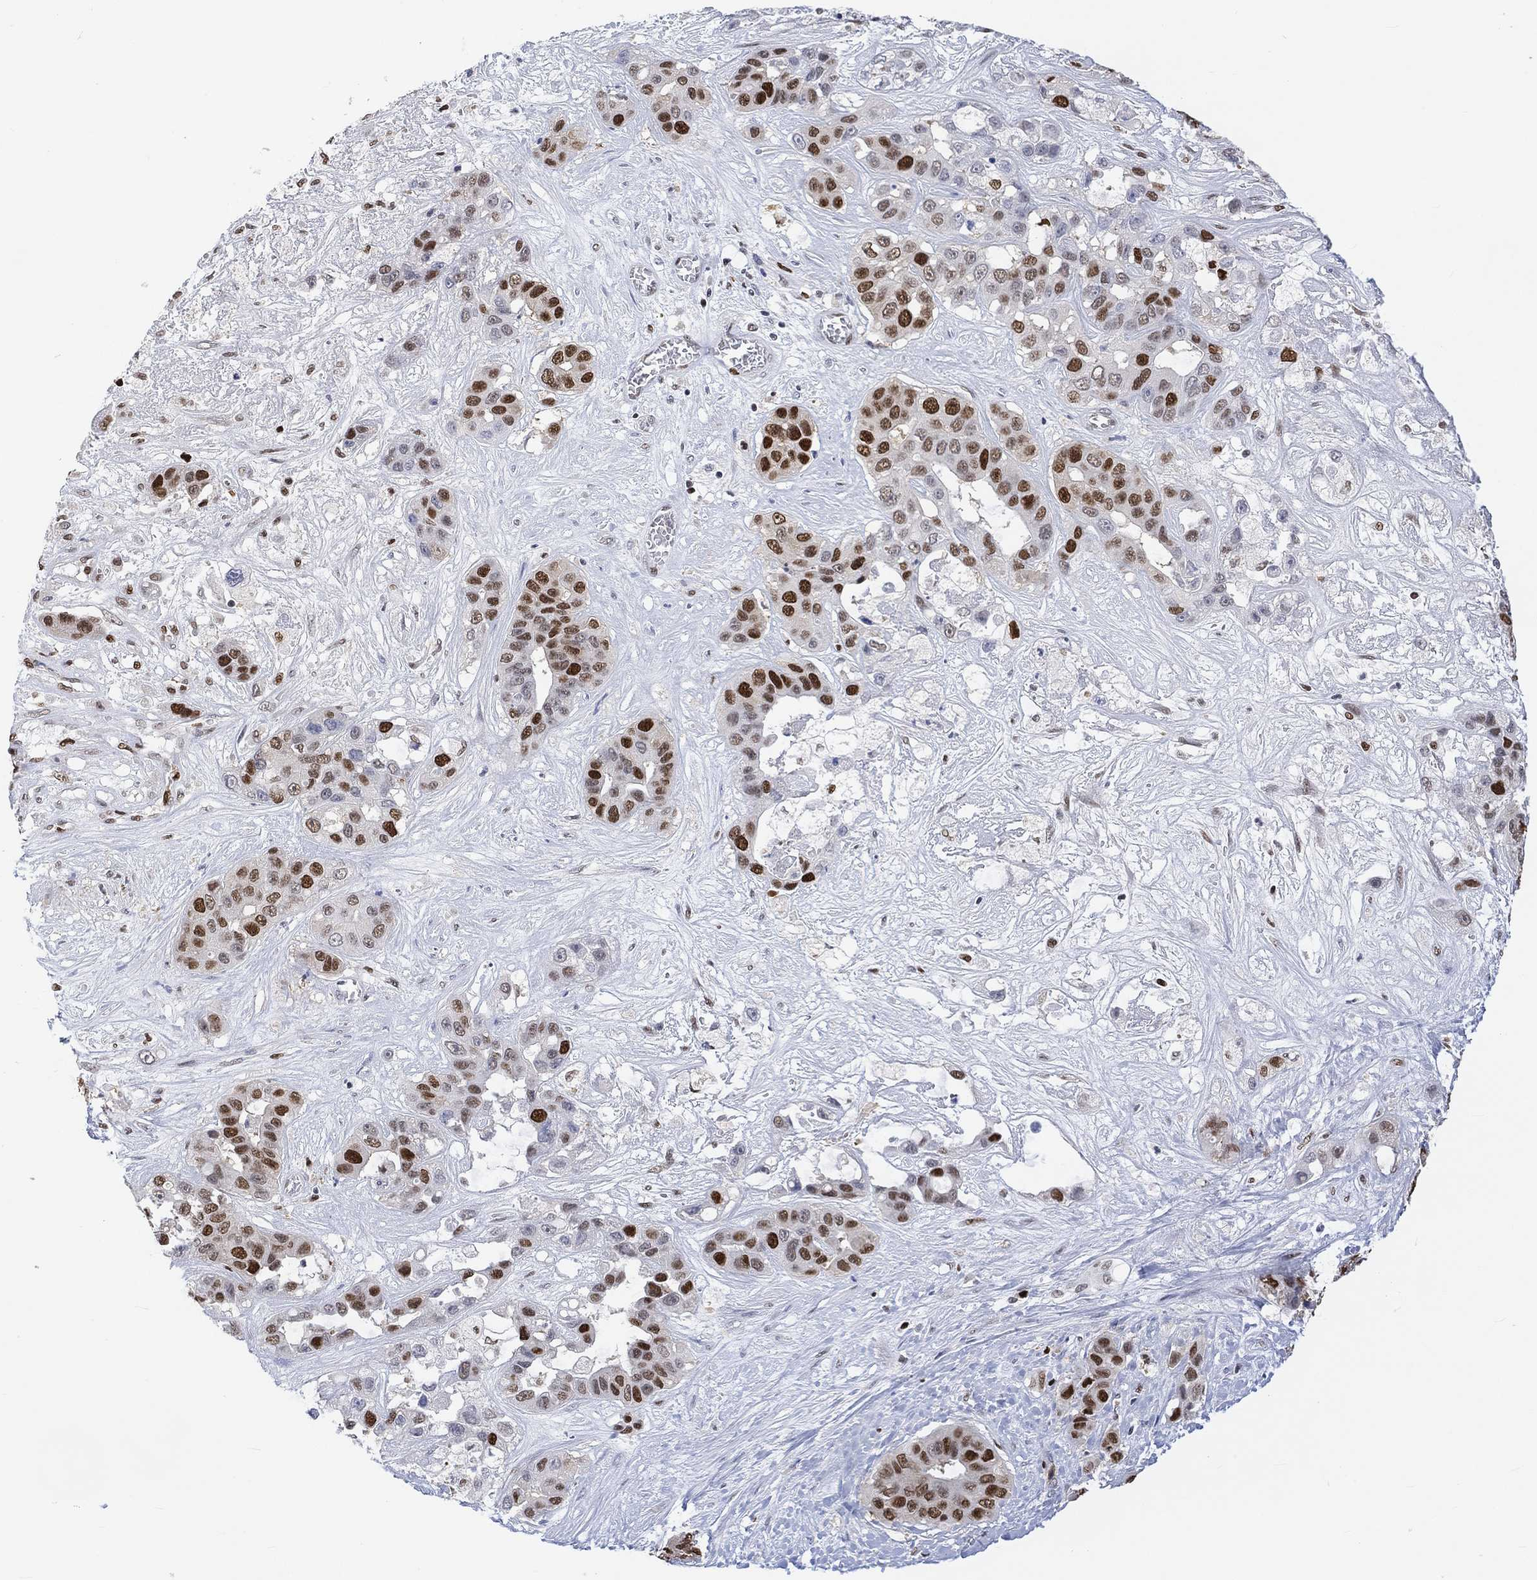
{"staining": {"intensity": "strong", "quantity": "25%-75%", "location": "nuclear"}, "tissue": "liver cancer", "cell_type": "Tumor cells", "image_type": "cancer", "snomed": [{"axis": "morphology", "description": "Cholangiocarcinoma"}, {"axis": "topography", "description": "Liver"}], "caption": "Immunohistochemistry (IHC) micrograph of cholangiocarcinoma (liver) stained for a protein (brown), which displays high levels of strong nuclear staining in about 25%-75% of tumor cells.", "gene": "RAD54L2", "patient": {"sex": "female", "age": 52}}